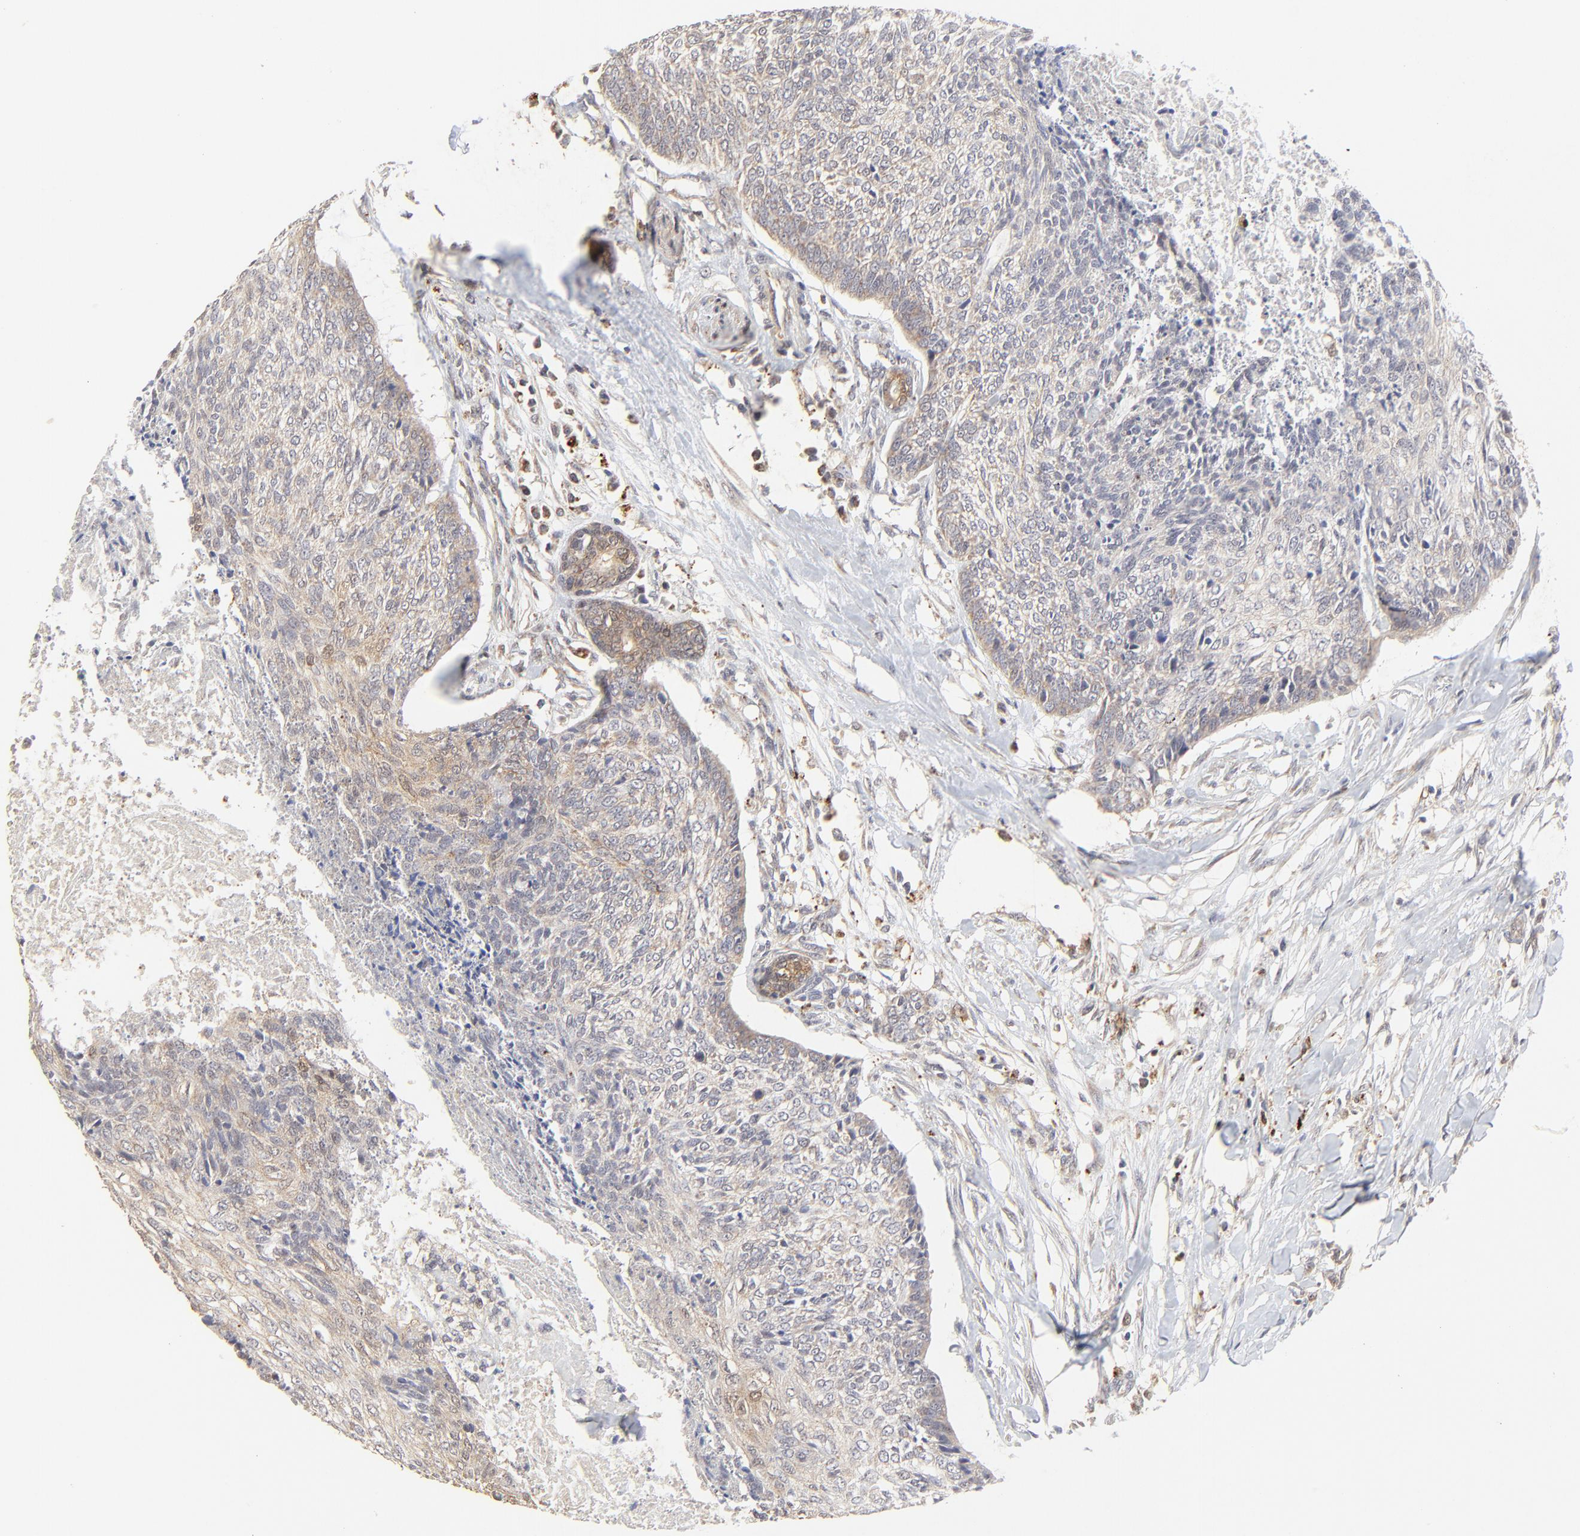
{"staining": {"intensity": "moderate", "quantity": "25%-75%", "location": "cytoplasmic/membranous"}, "tissue": "head and neck cancer", "cell_type": "Tumor cells", "image_type": "cancer", "snomed": [{"axis": "morphology", "description": "Squamous cell carcinoma, NOS"}, {"axis": "topography", "description": "Salivary gland"}, {"axis": "topography", "description": "Head-Neck"}], "caption": "Immunohistochemistry (IHC) (DAB) staining of human head and neck cancer (squamous cell carcinoma) exhibits moderate cytoplasmic/membranous protein staining in approximately 25%-75% of tumor cells. The staining was performed using DAB, with brown indicating positive protein expression. Nuclei are stained blue with hematoxylin.", "gene": "LGALS3", "patient": {"sex": "male", "age": 70}}